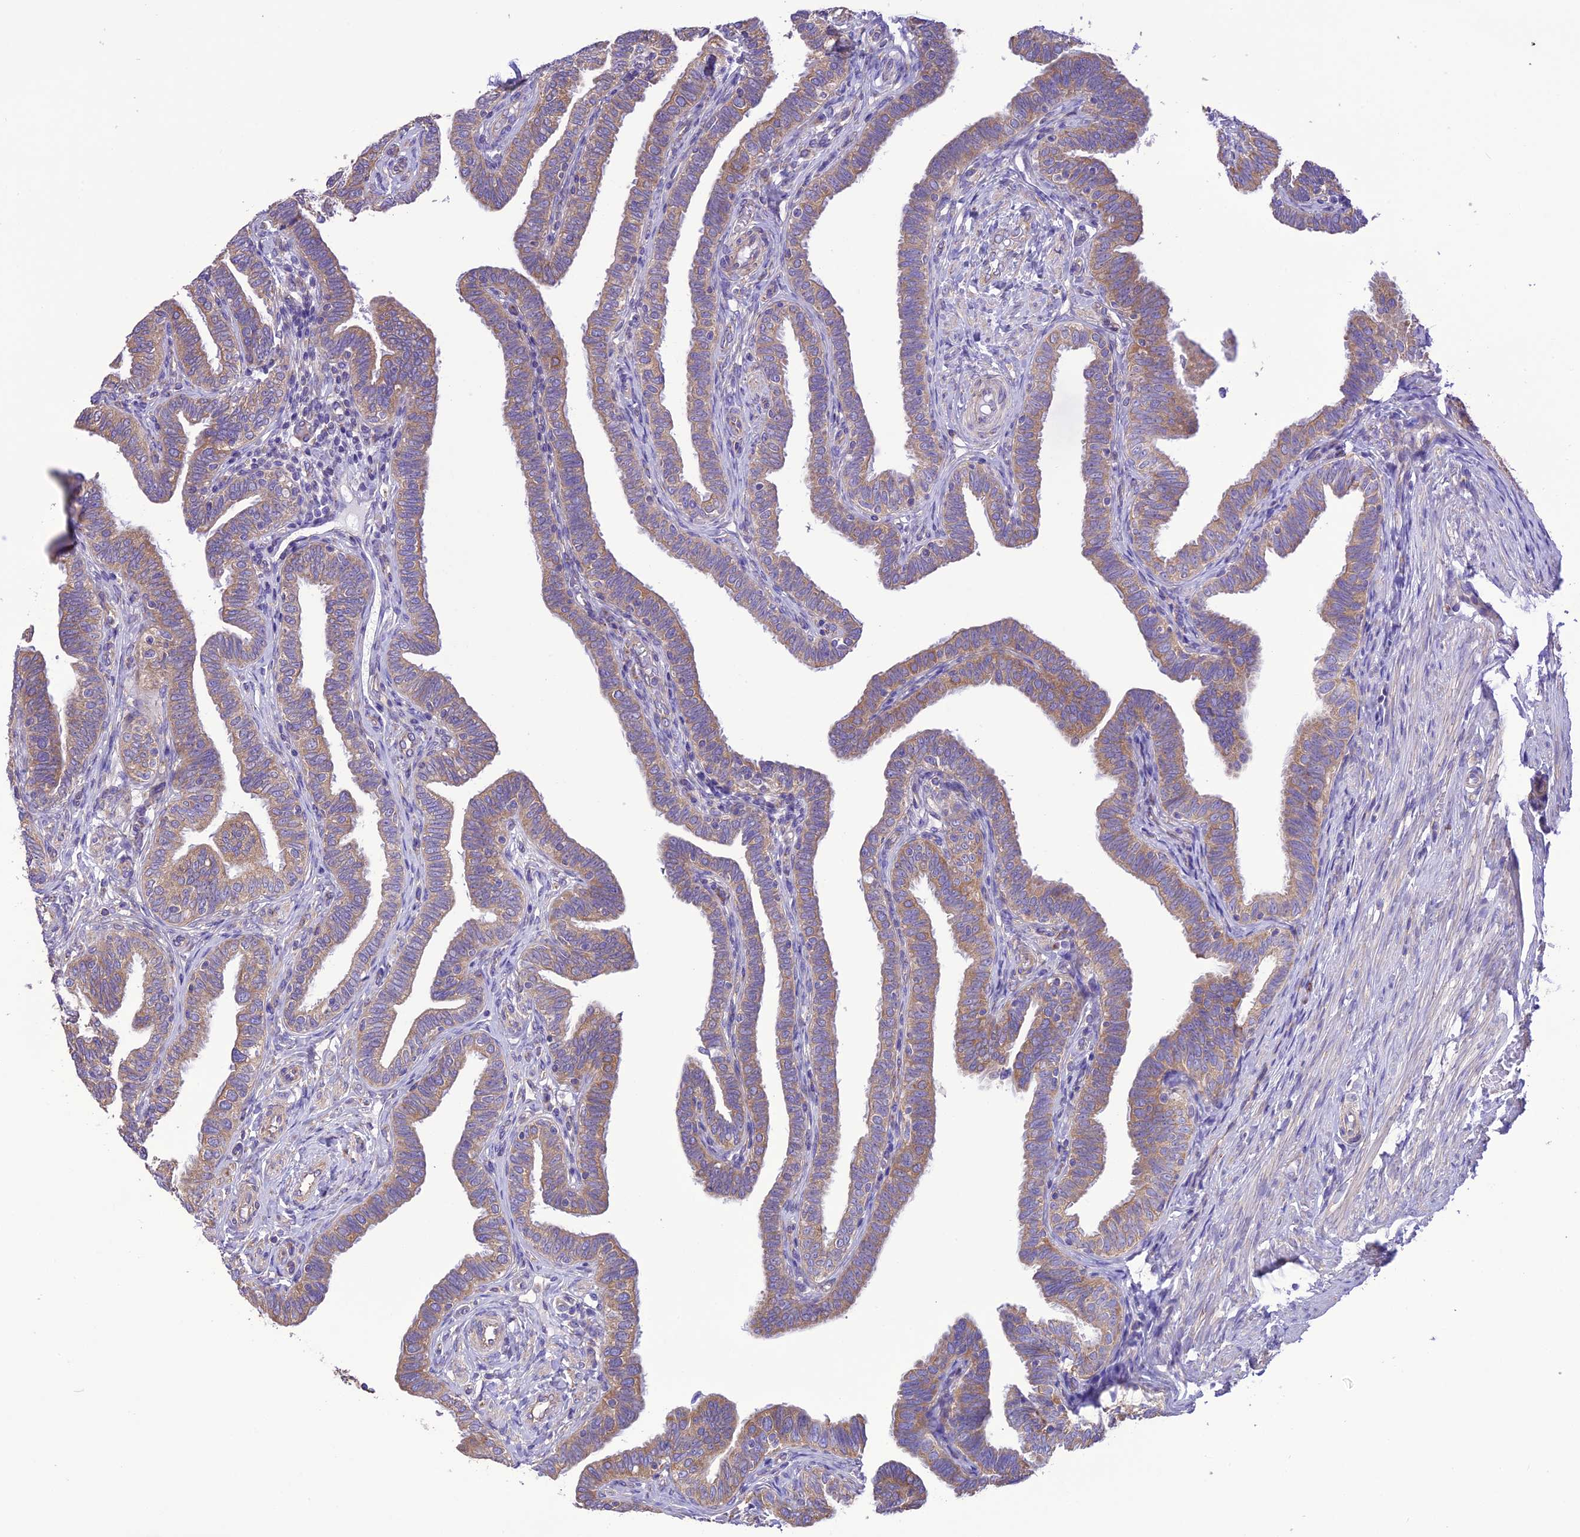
{"staining": {"intensity": "moderate", "quantity": ">75%", "location": "cytoplasmic/membranous"}, "tissue": "fallopian tube", "cell_type": "Glandular cells", "image_type": "normal", "snomed": [{"axis": "morphology", "description": "Normal tissue, NOS"}, {"axis": "topography", "description": "Fallopian tube"}], "caption": "IHC of unremarkable fallopian tube demonstrates medium levels of moderate cytoplasmic/membranous staining in approximately >75% of glandular cells.", "gene": "MAP3K12", "patient": {"sex": "female", "age": 39}}